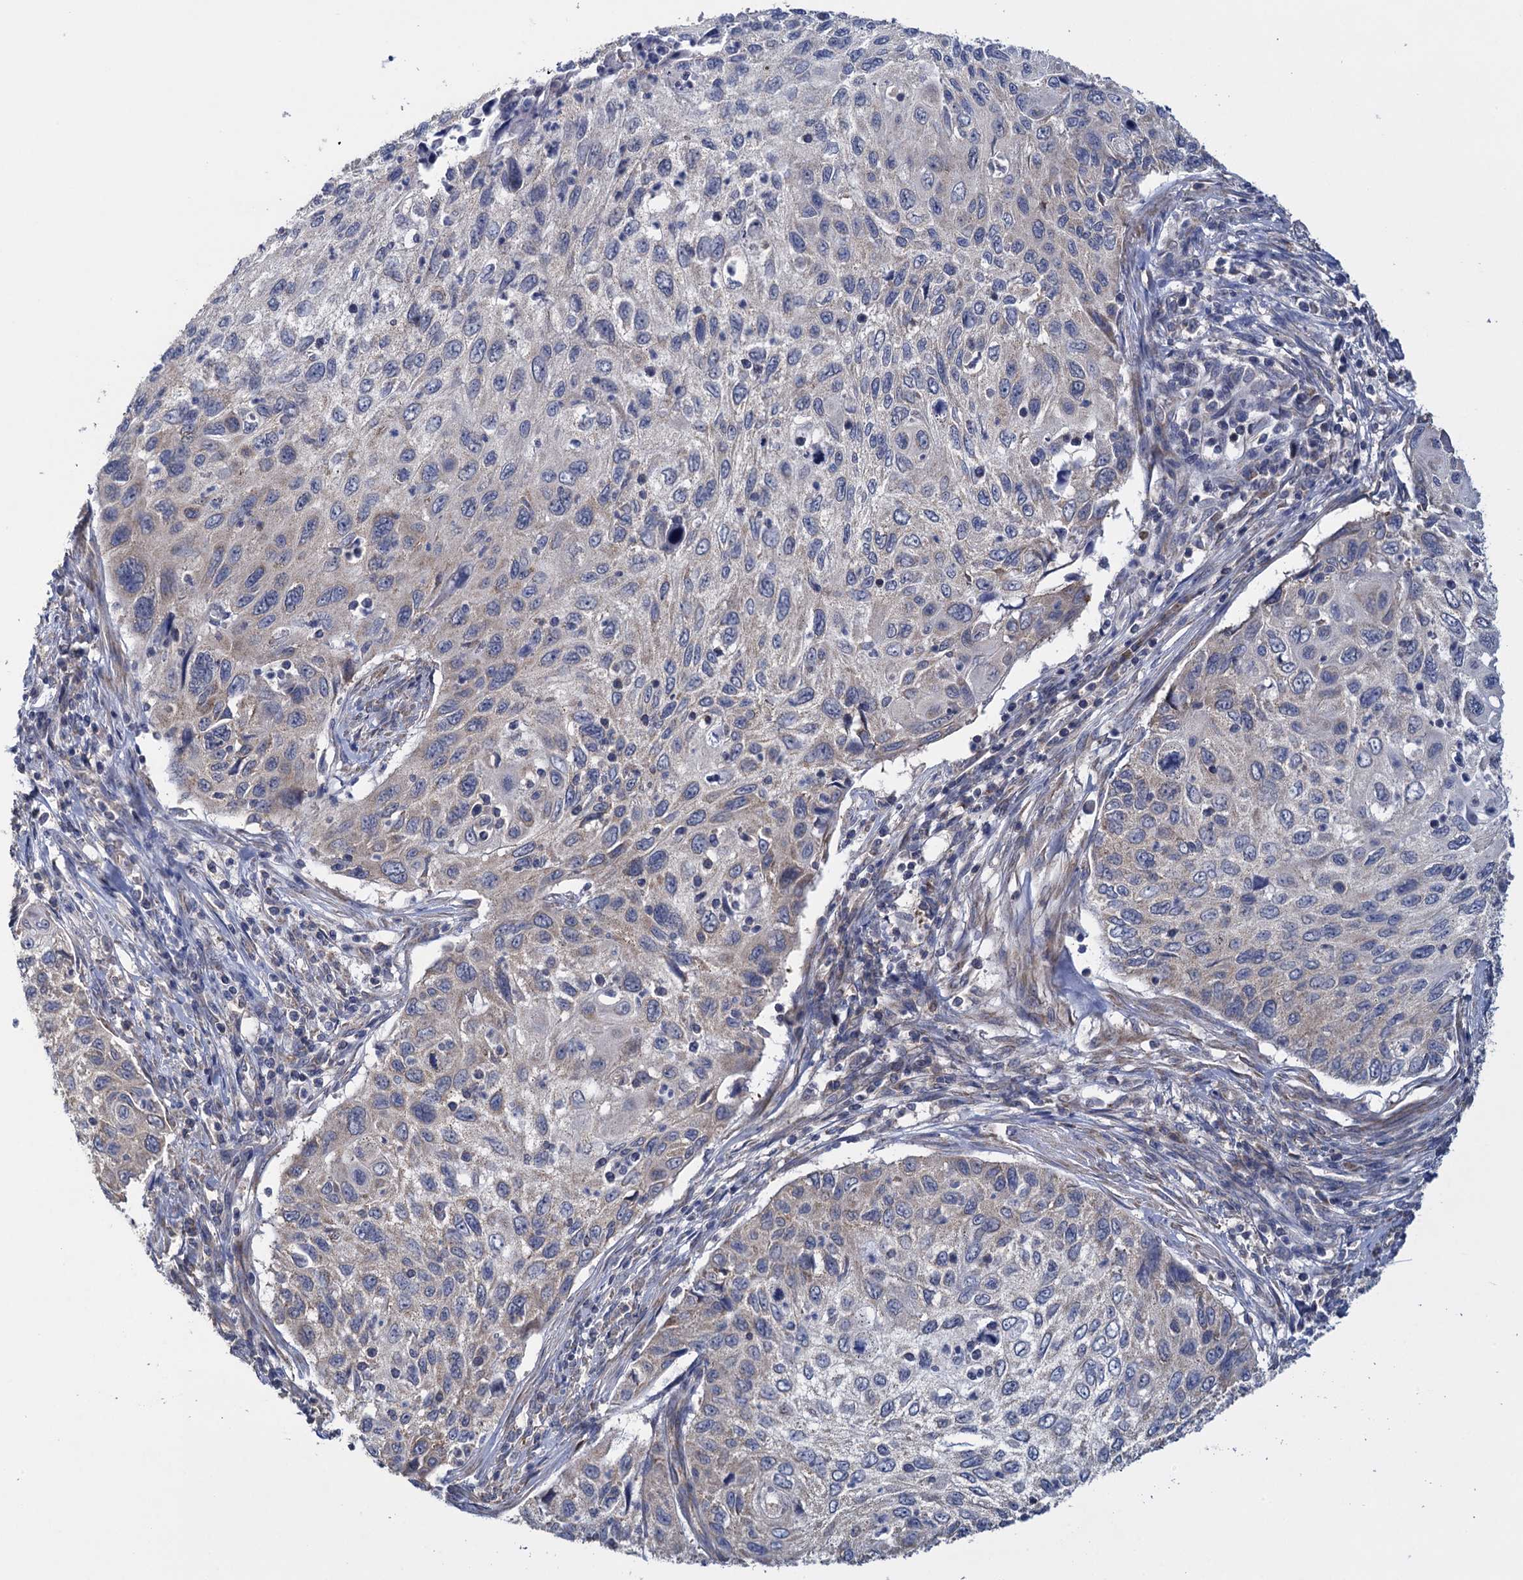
{"staining": {"intensity": "weak", "quantity": "<25%", "location": "cytoplasmic/membranous"}, "tissue": "cervical cancer", "cell_type": "Tumor cells", "image_type": "cancer", "snomed": [{"axis": "morphology", "description": "Squamous cell carcinoma, NOS"}, {"axis": "topography", "description": "Cervix"}], "caption": "This is an immunohistochemistry histopathology image of cervical cancer (squamous cell carcinoma). There is no expression in tumor cells.", "gene": "GSTM2", "patient": {"sex": "female", "age": 70}}